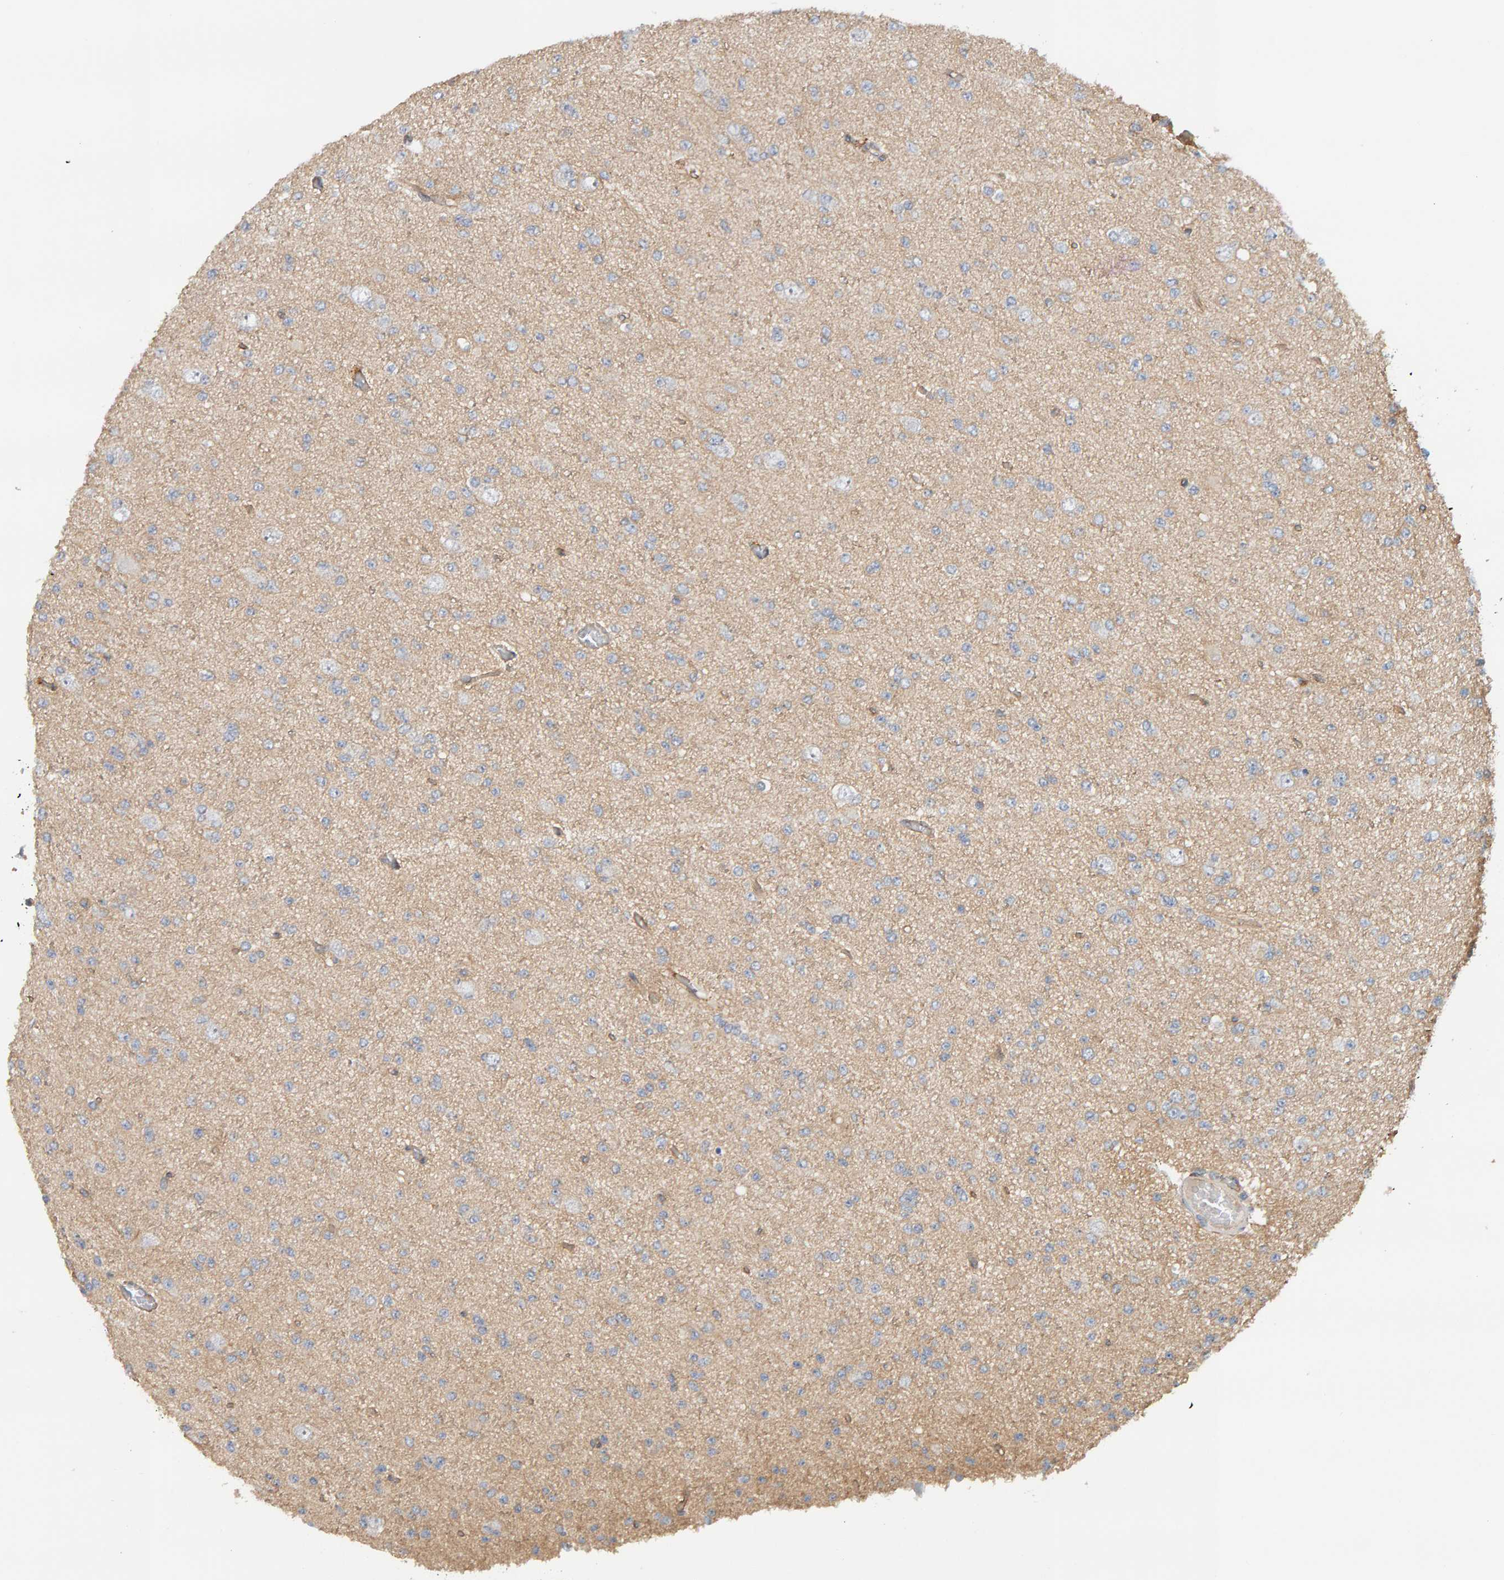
{"staining": {"intensity": "negative", "quantity": "none", "location": "none"}, "tissue": "glioma", "cell_type": "Tumor cells", "image_type": "cancer", "snomed": [{"axis": "morphology", "description": "Glioma, malignant, Low grade"}, {"axis": "topography", "description": "Brain"}], "caption": "This is a histopathology image of IHC staining of glioma, which shows no expression in tumor cells. (Immunohistochemistry, brightfield microscopy, high magnification).", "gene": "PPP1R16A", "patient": {"sex": "female", "age": 22}}